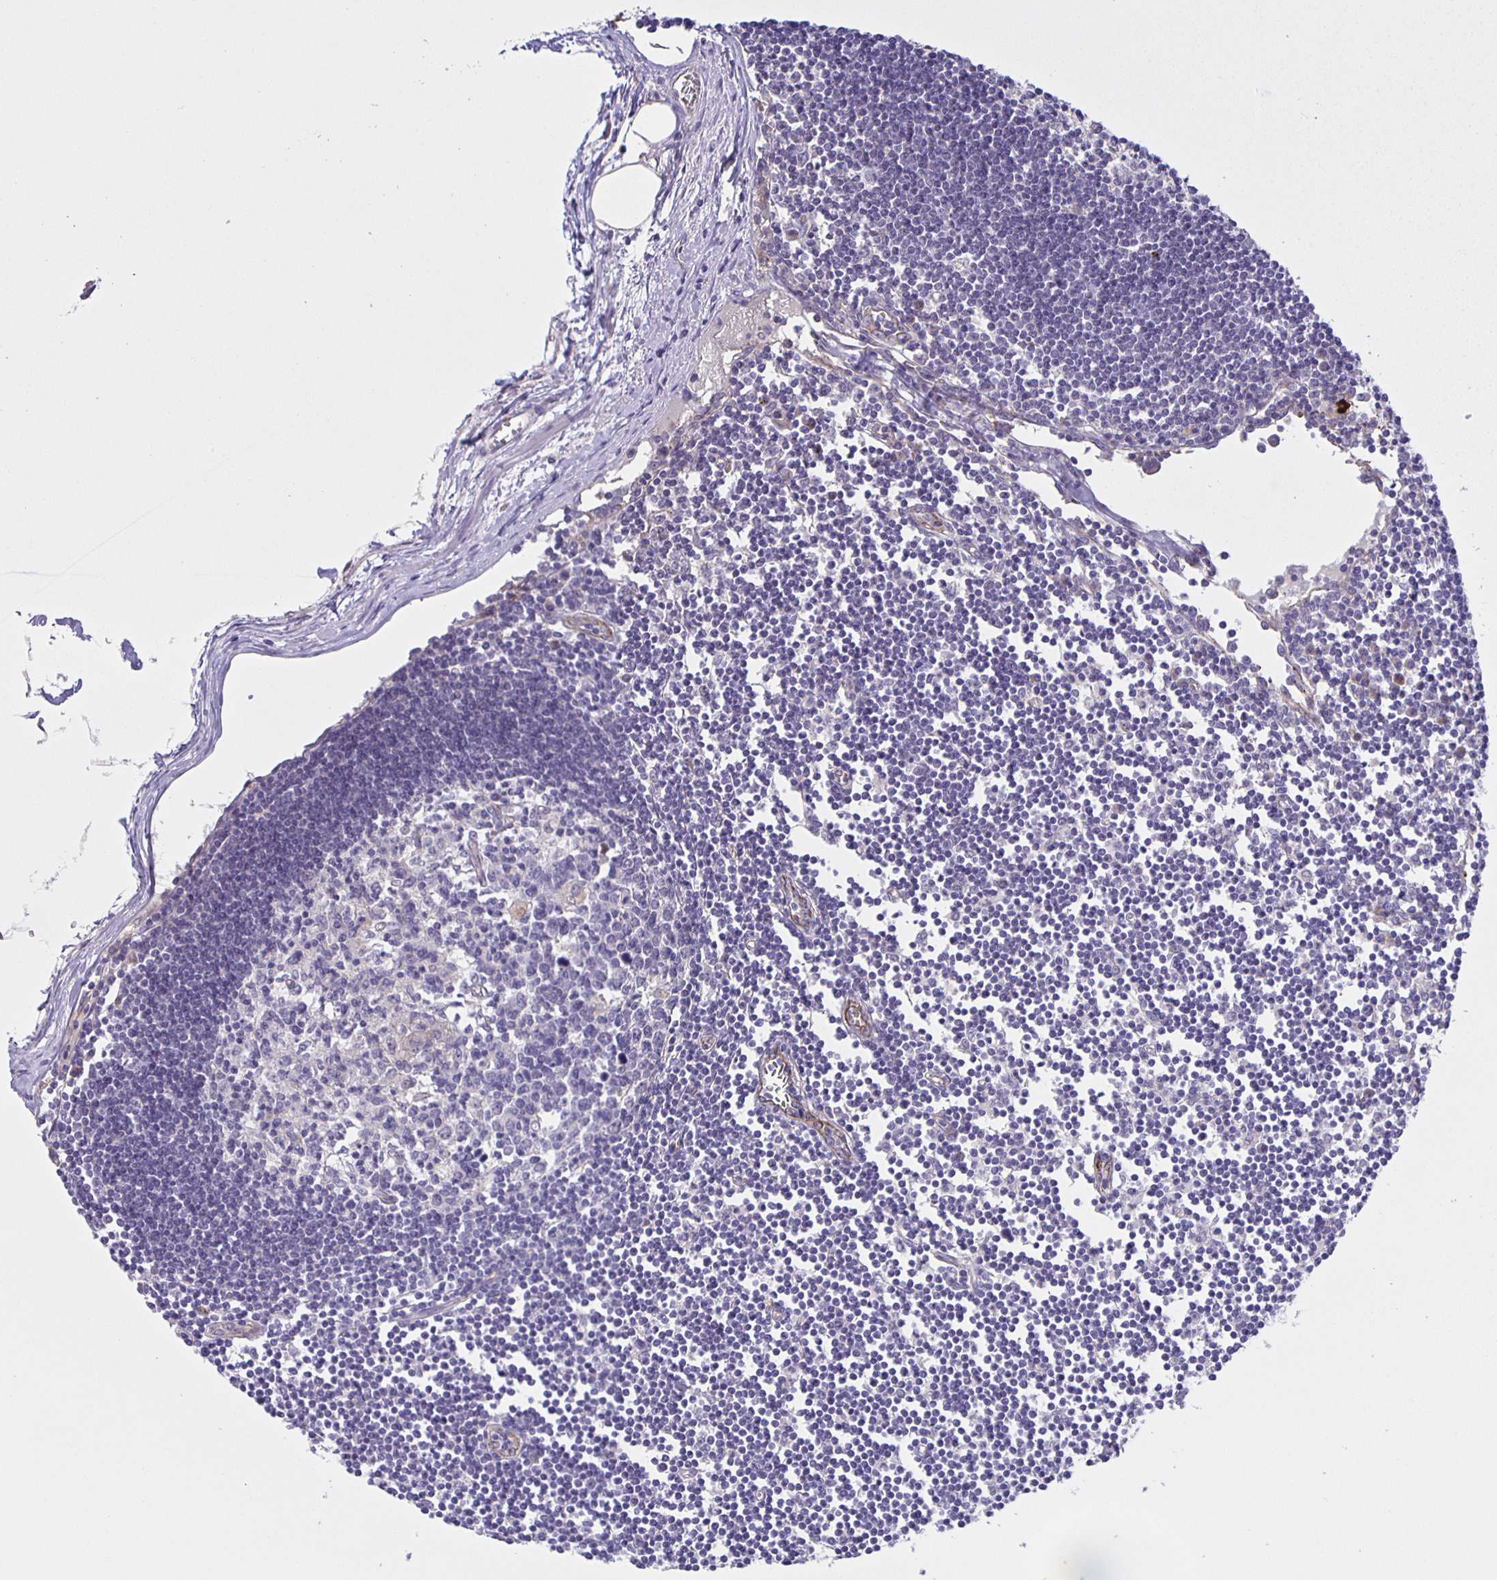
{"staining": {"intensity": "negative", "quantity": "none", "location": "none"}, "tissue": "lymph node", "cell_type": "Germinal center cells", "image_type": "normal", "snomed": [{"axis": "morphology", "description": "Normal tissue, NOS"}, {"axis": "topography", "description": "Lymph node"}], "caption": "Lymph node stained for a protein using immunohistochemistry (IHC) exhibits no positivity germinal center cells.", "gene": "JMJD4", "patient": {"sex": "female", "age": 65}}